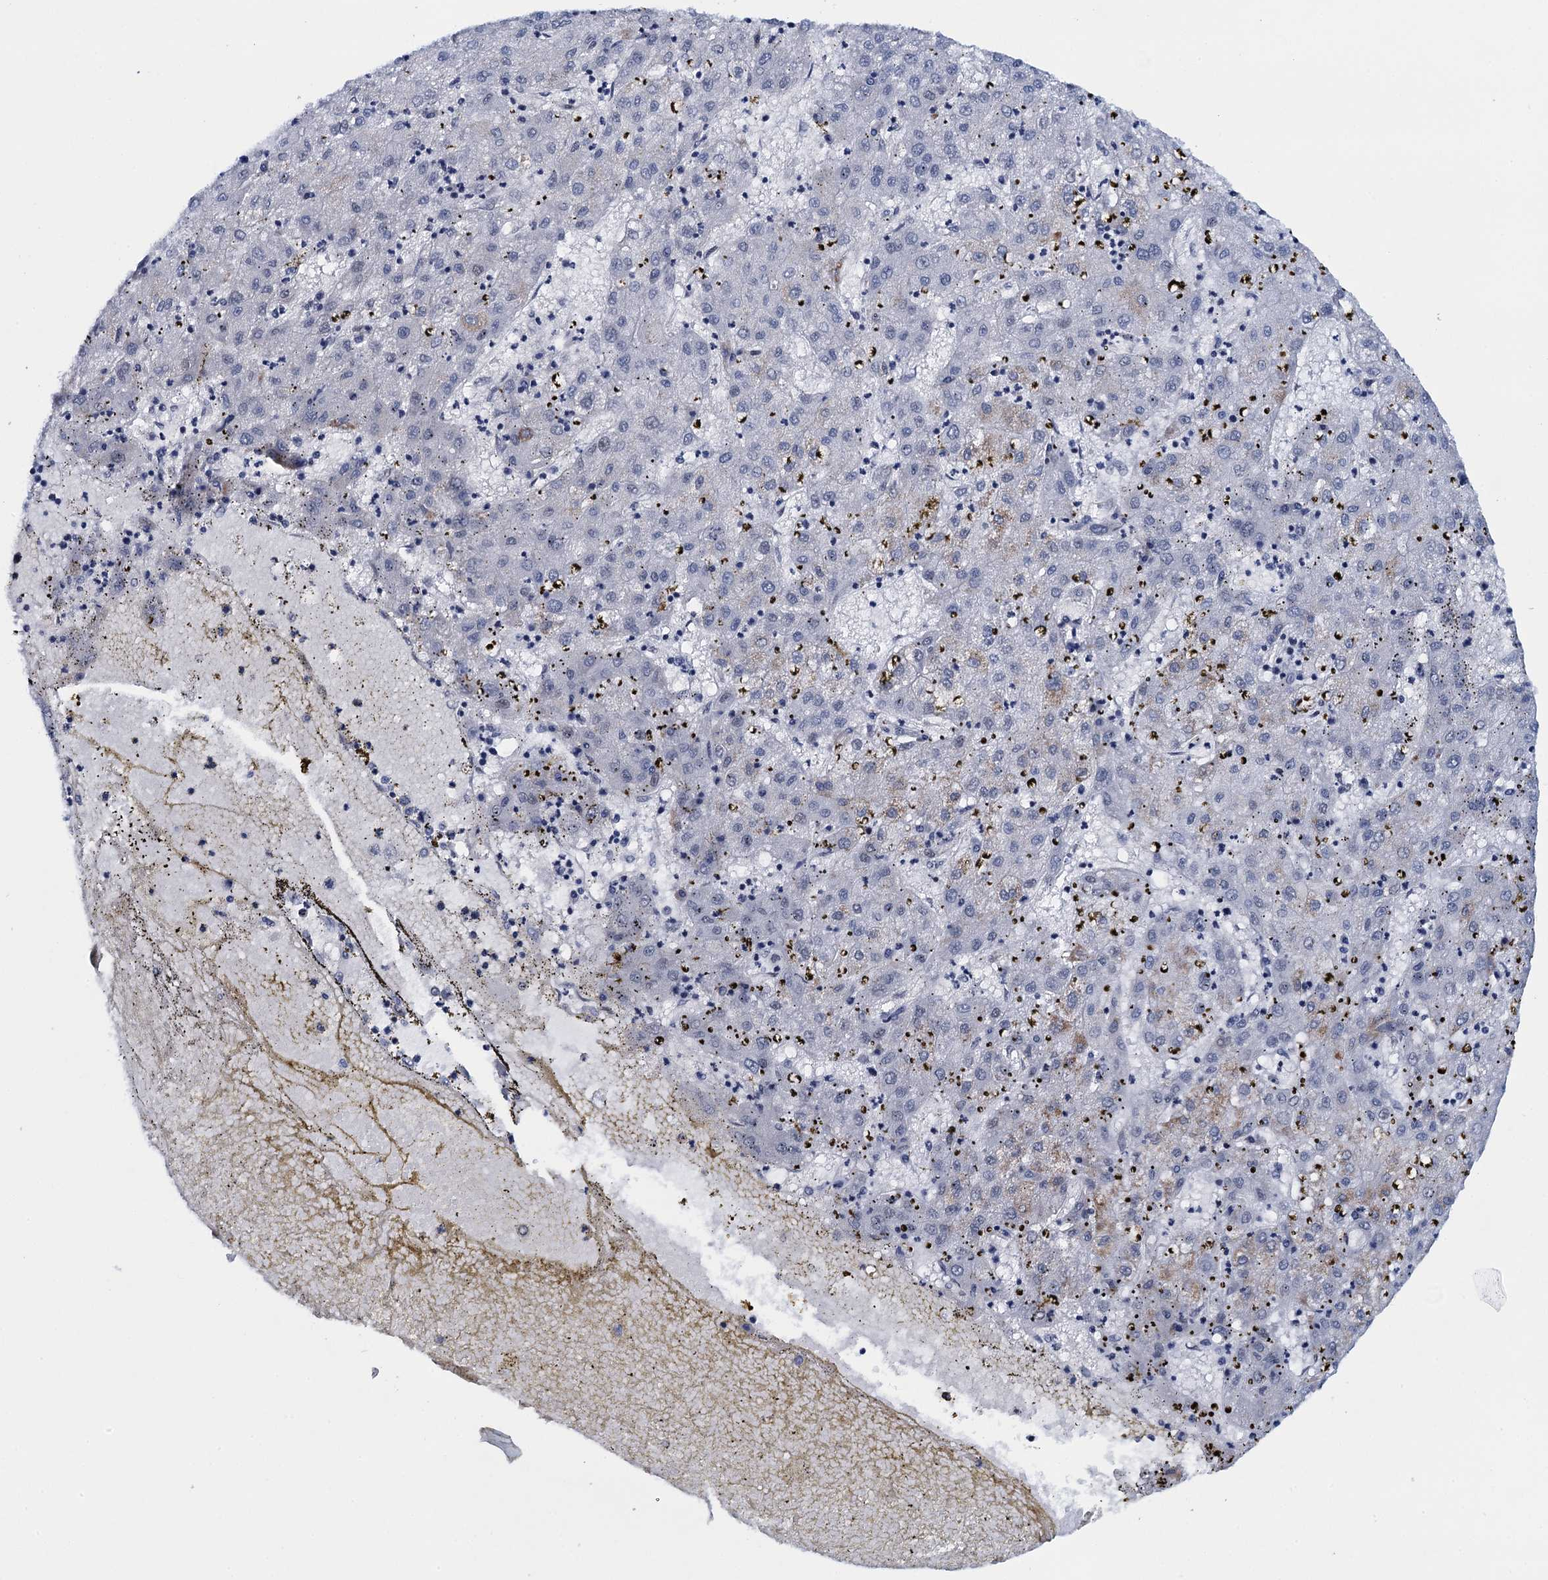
{"staining": {"intensity": "weak", "quantity": "<25%", "location": "cytoplasmic/membranous"}, "tissue": "liver cancer", "cell_type": "Tumor cells", "image_type": "cancer", "snomed": [{"axis": "morphology", "description": "Carcinoma, Hepatocellular, NOS"}, {"axis": "topography", "description": "Liver"}], "caption": "Immunohistochemical staining of liver cancer (hepatocellular carcinoma) demonstrates no significant positivity in tumor cells. (DAB (3,3'-diaminobenzidine) IHC with hematoxylin counter stain).", "gene": "HNRNPUL2", "patient": {"sex": "male", "age": 72}}